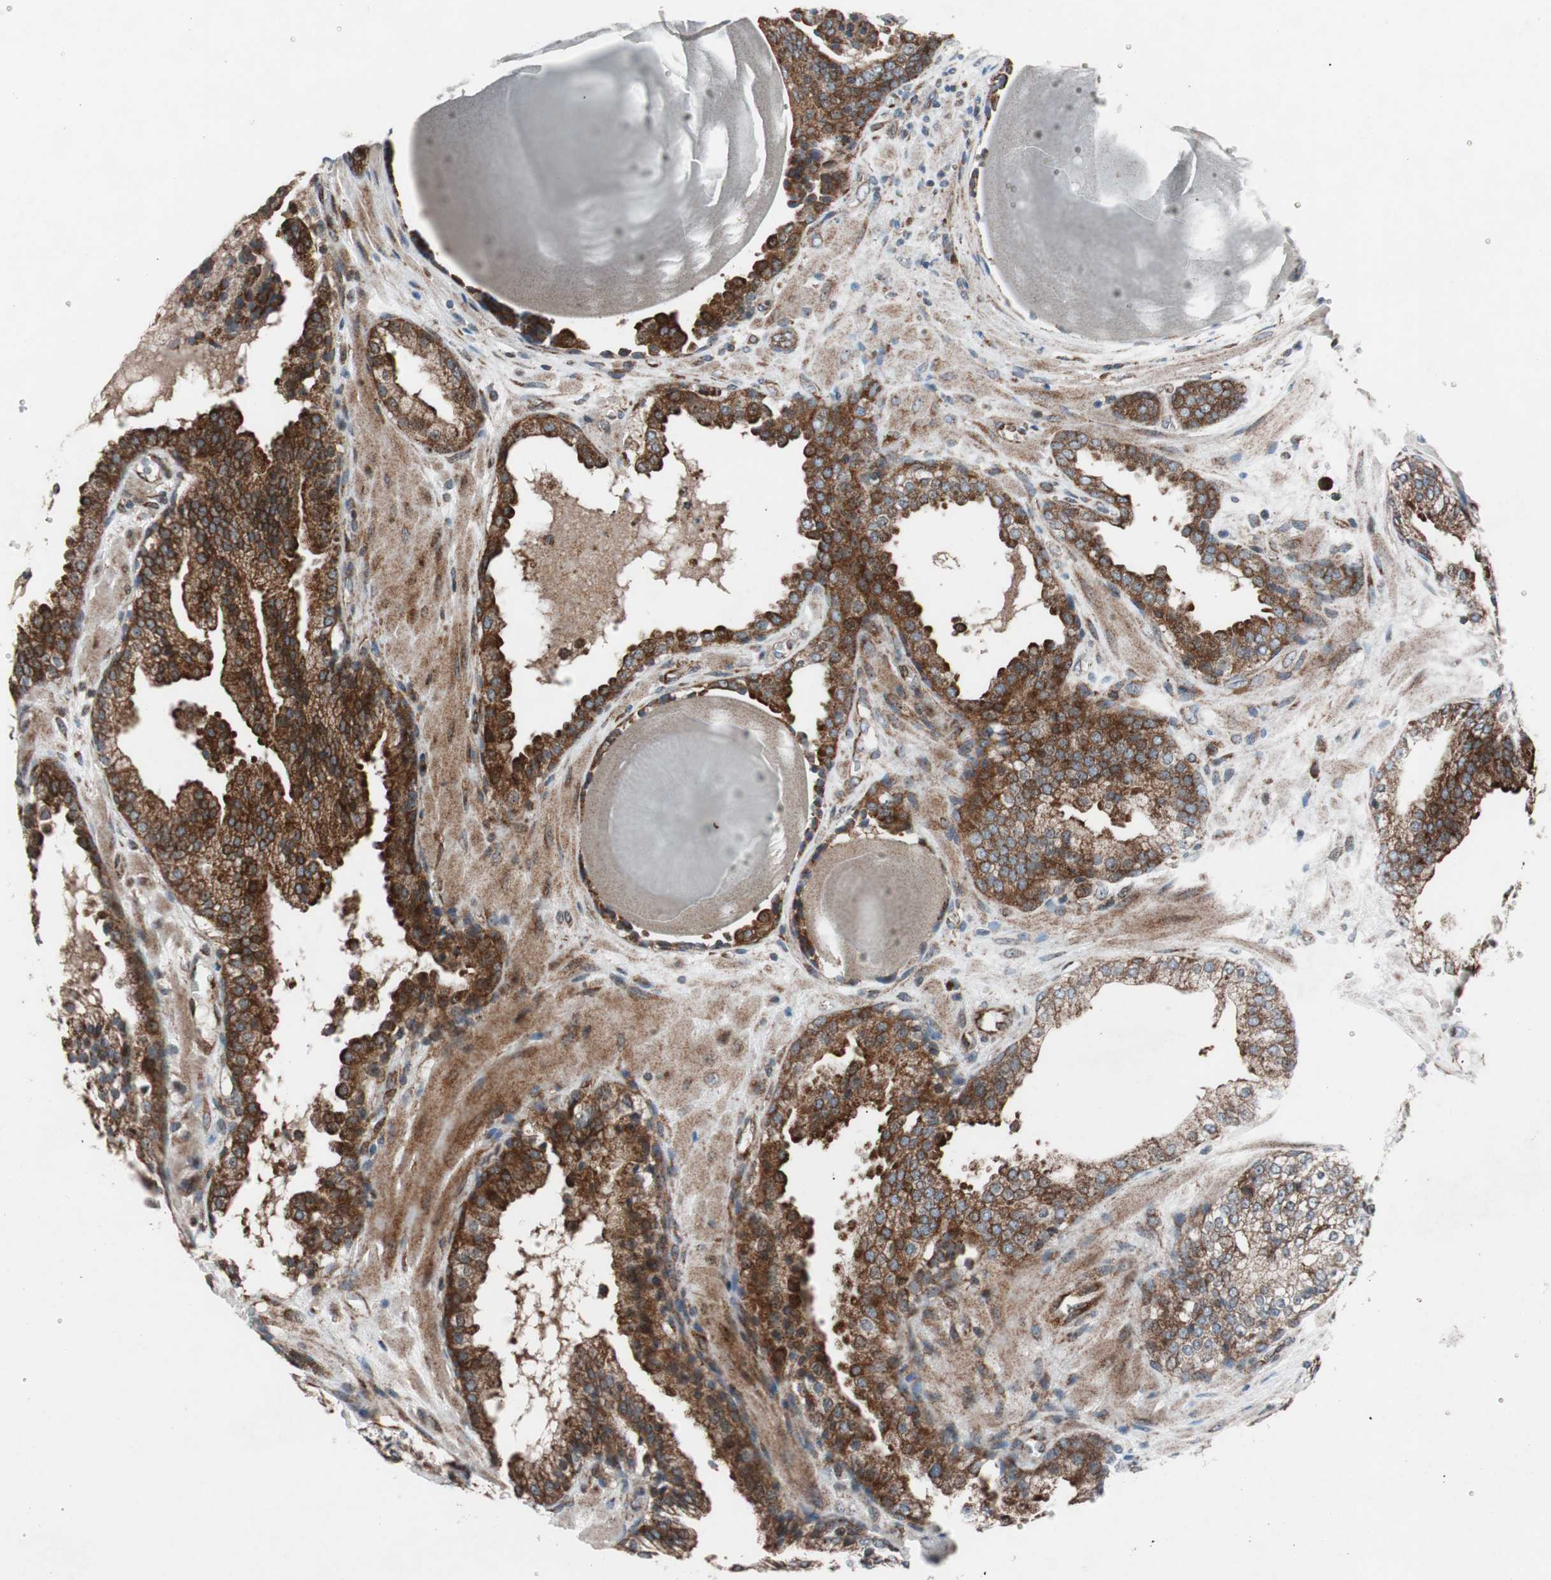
{"staining": {"intensity": "strong", "quantity": ">75%", "location": "cytoplasmic/membranous"}, "tissue": "prostate cancer", "cell_type": "Tumor cells", "image_type": "cancer", "snomed": [{"axis": "morphology", "description": "Adenocarcinoma, High grade"}, {"axis": "topography", "description": "Prostate"}], "caption": "Immunohistochemical staining of high-grade adenocarcinoma (prostate) reveals strong cytoplasmic/membranous protein staining in approximately >75% of tumor cells.", "gene": "CCL14", "patient": {"sex": "male", "age": 68}}